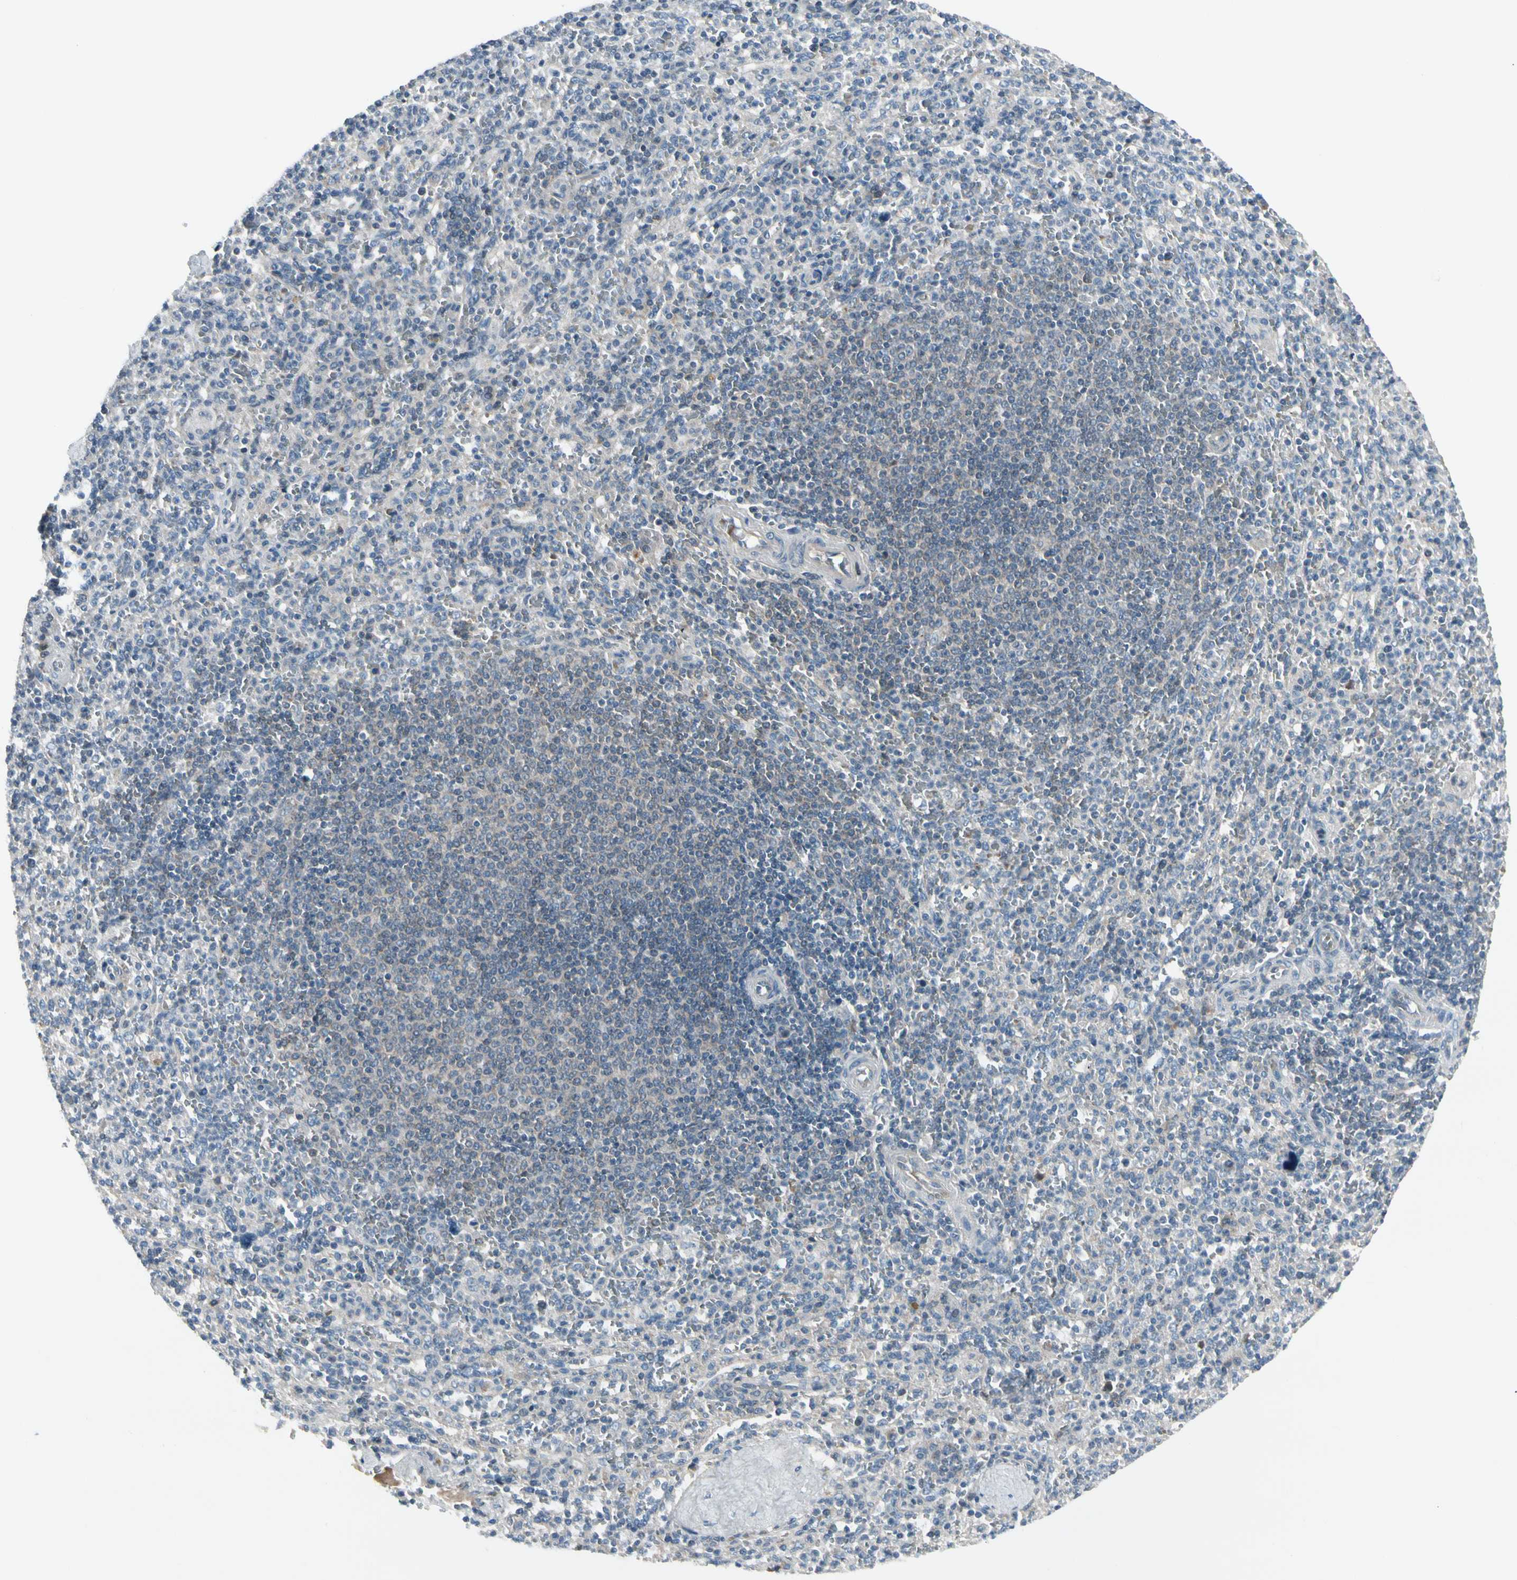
{"staining": {"intensity": "weak", "quantity": "<25%", "location": "cytoplasmic/membranous"}, "tissue": "spleen", "cell_type": "Cells in red pulp", "image_type": "normal", "snomed": [{"axis": "morphology", "description": "Normal tissue, NOS"}, {"axis": "topography", "description": "Spleen"}], "caption": "A high-resolution image shows IHC staining of benign spleen, which displays no significant staining in cells in red pulp.", "gene": "PANK2", "patient": {"sex": "male", "age": 36}}